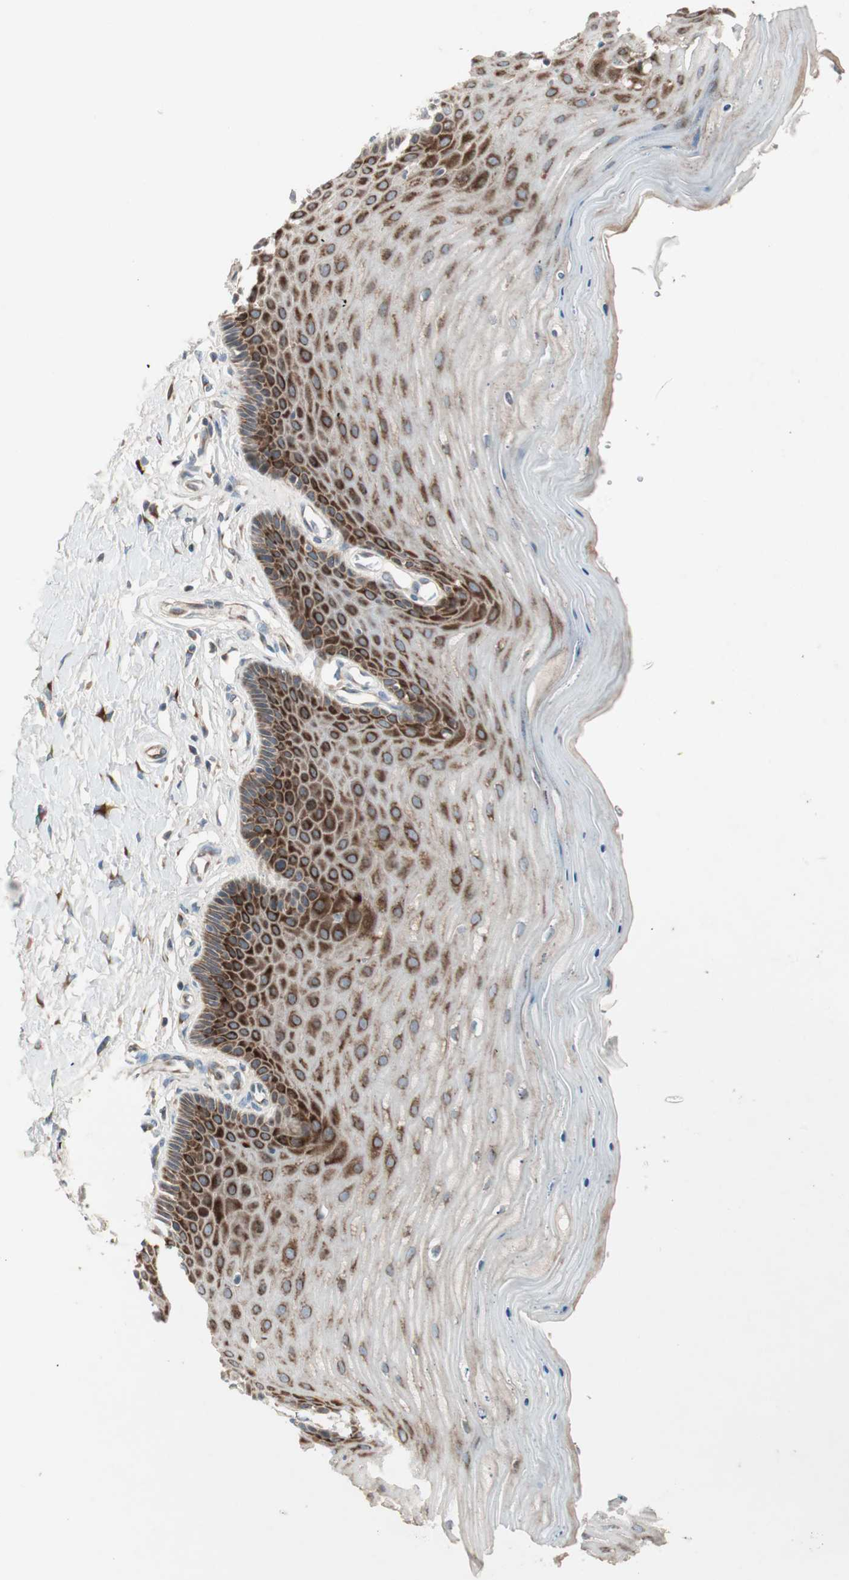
{"staining": {"intensity": "strong", "quantity": ">75%", "location": "cytoplasmic/membranous"}, "tissue": "cervix", "cell_type": "Glandular cells", "image_type": "normal", "snomed": [{"axis": "morphology", "description": "Normal tissue, NOS"}, {"axis": "topography", "description": "Cervix"}], "caption": "Cervix stained with IHC exhibits strong cytoplasmic/membranous positivity in about >75% of glandular cells. The protein is stained brown, and the nuclei are stained in blue (DAB (3,3'-diaminobenzidine) IHC with brightfield microscopy, high magnification).", "gene": "APOO", "patient": {"sex": "female", "age": 55}}